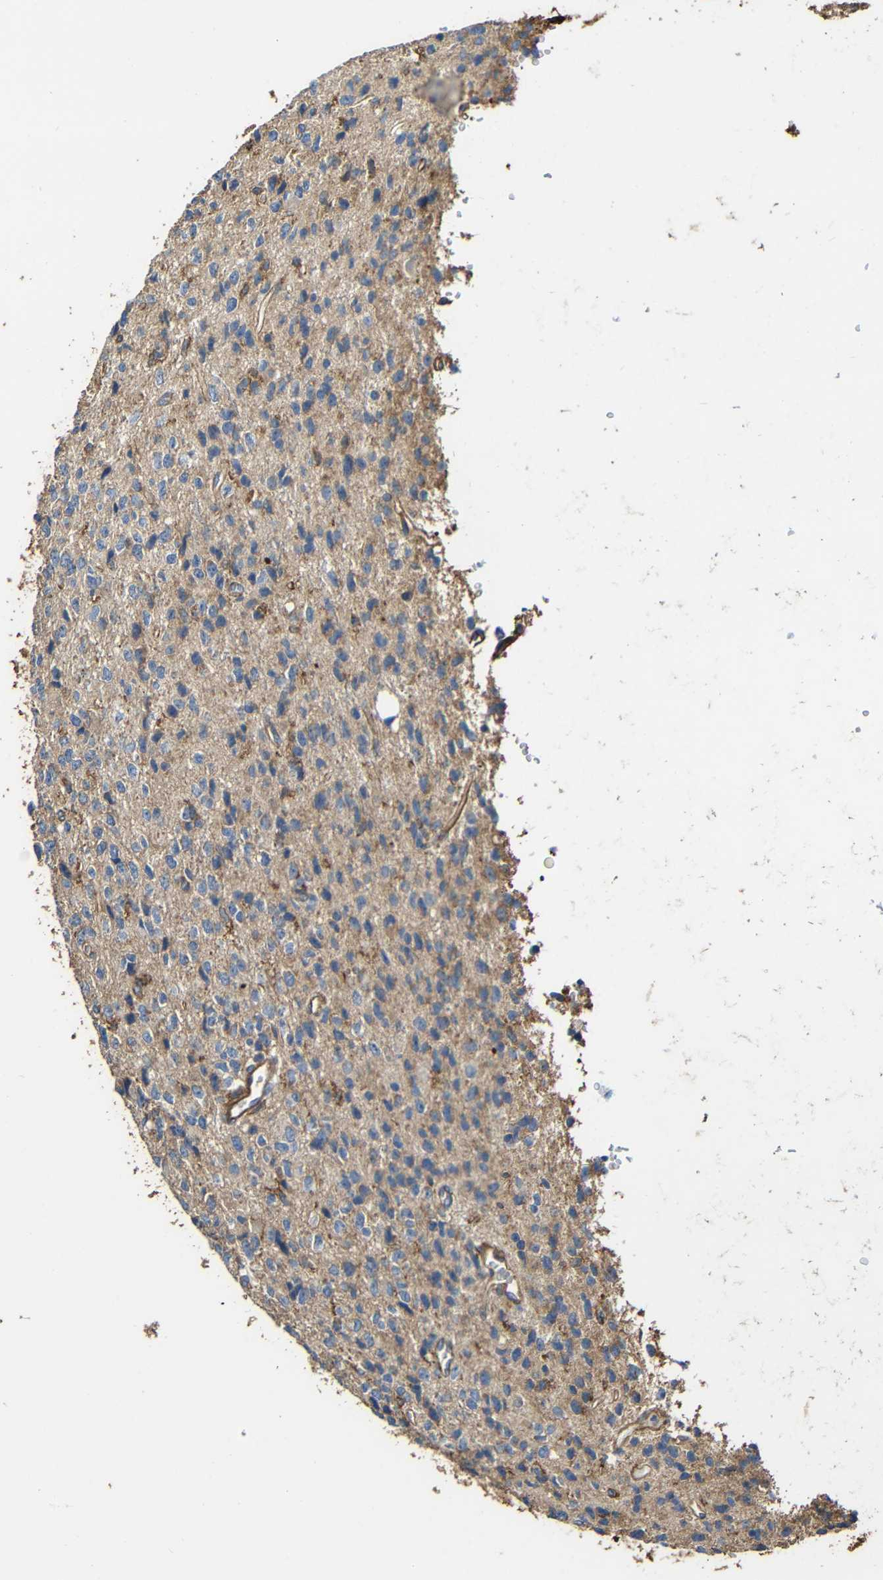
{"staining": {"intensity": "weak", "quantity": "<25%", "location": "cytoplasmic/membranous"}, "tissue": "glioma", "cell_type": "Tumor cells", "image_type": "cancer", "snomed": [{"axis": "morphology", "description": "Glioma, malignant, High grade"}, {"axis": "topography", "description": "pancreas cauda"}], "caption": "Immunohistochemical staining of human malignant glioma (high-grade) reveals no significant staining in tumor cells. Brightfield microscopy of immunohistochemistry (IHC) stained with DAB (brown) and hematoxylin (blue), captured at high magnification.", "gene": "RHOT2", "patient": {"sex": "male", "age": 60}}